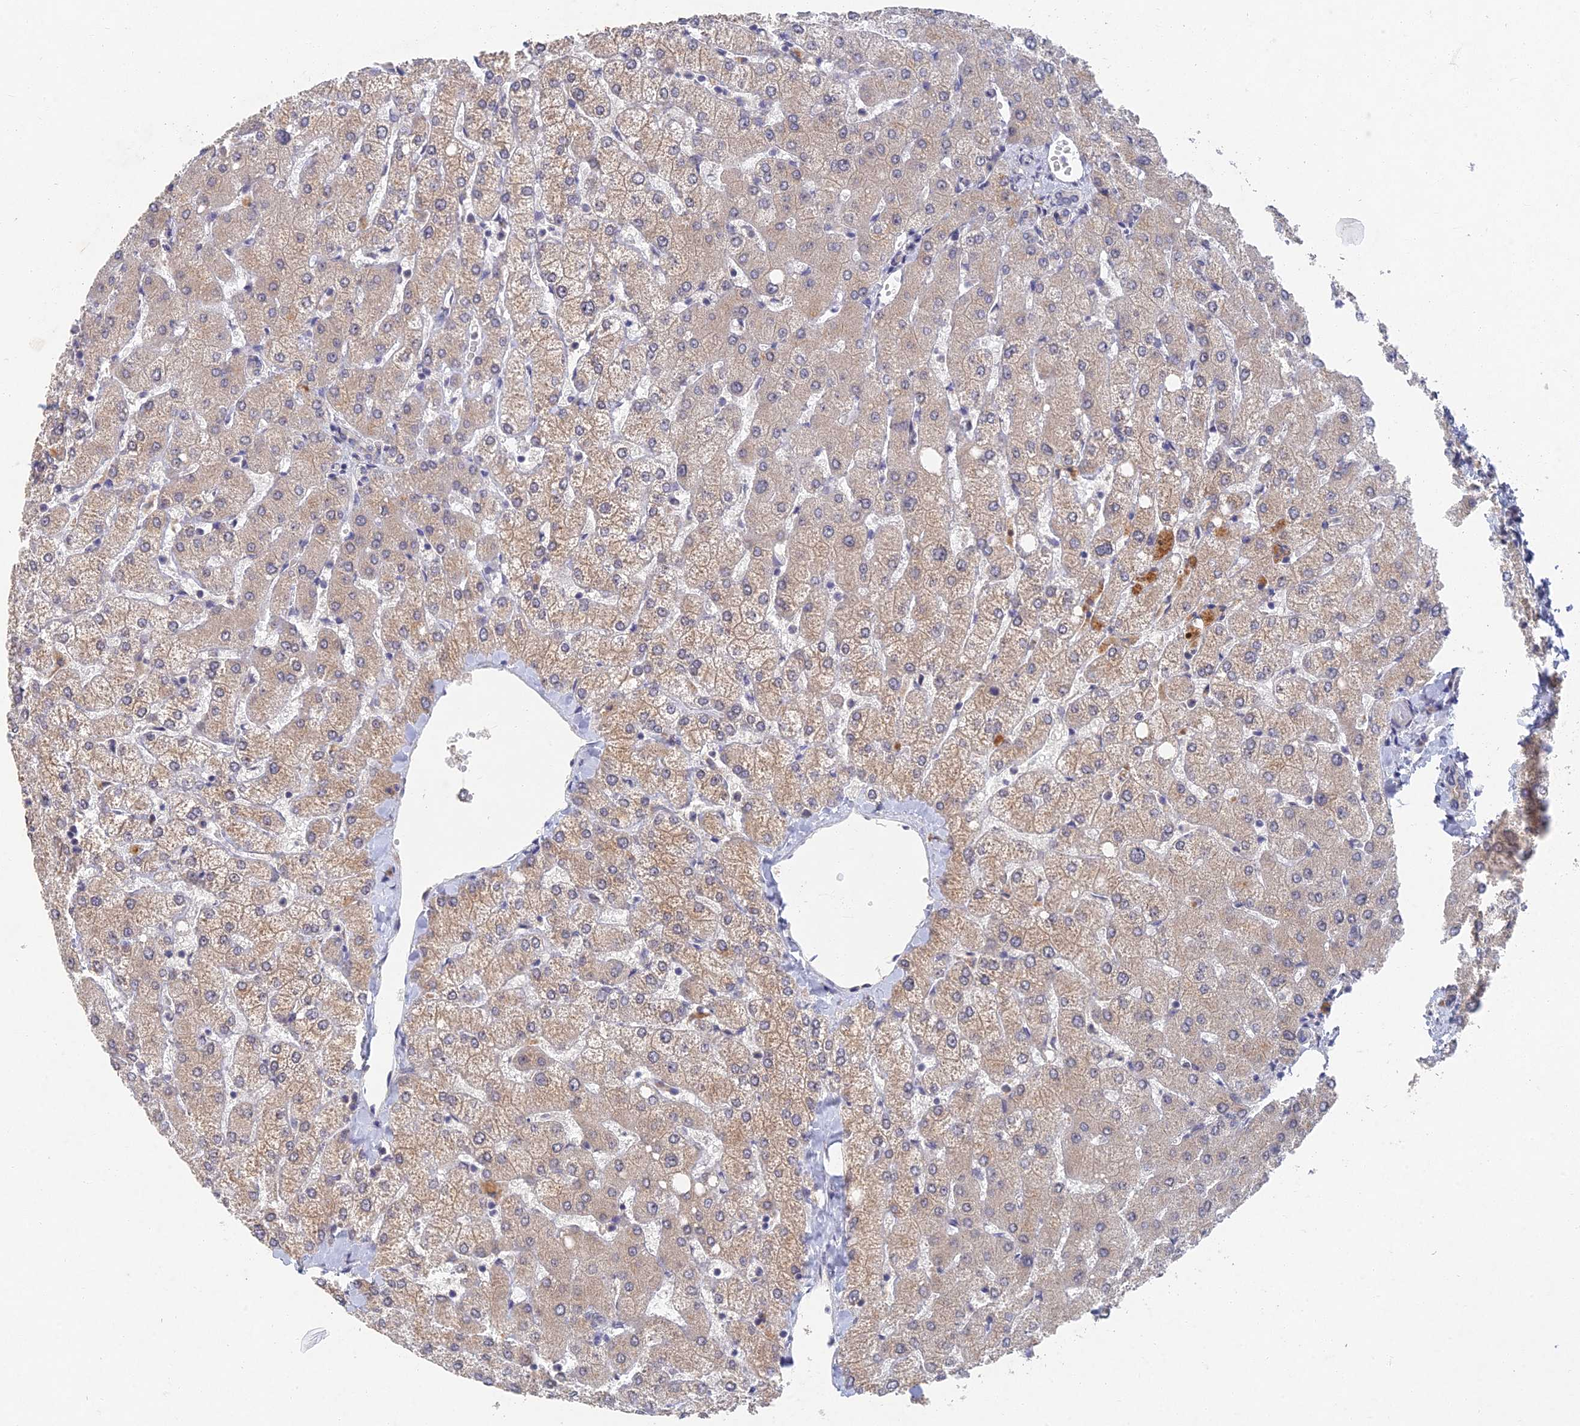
{"staining": {"intensity": "negative", "quantity": "none", "location": "none"}, "tissue": "liver", "cell_type": "Cholangiocytes", "image_type": "normal", "snomed": [{"axis": "morphology", "description": "Normal tissue, NOS"}, {"axis": "topography", "description": "Liver"}], "caption": "DAB immunohistochemical staining of benign human liver demonstrates no significant positivity in cholangiocytes. (DAB IHC, high magnification).", "gene": "GNA15", "patient": {"sex": "female", "age": 54}}